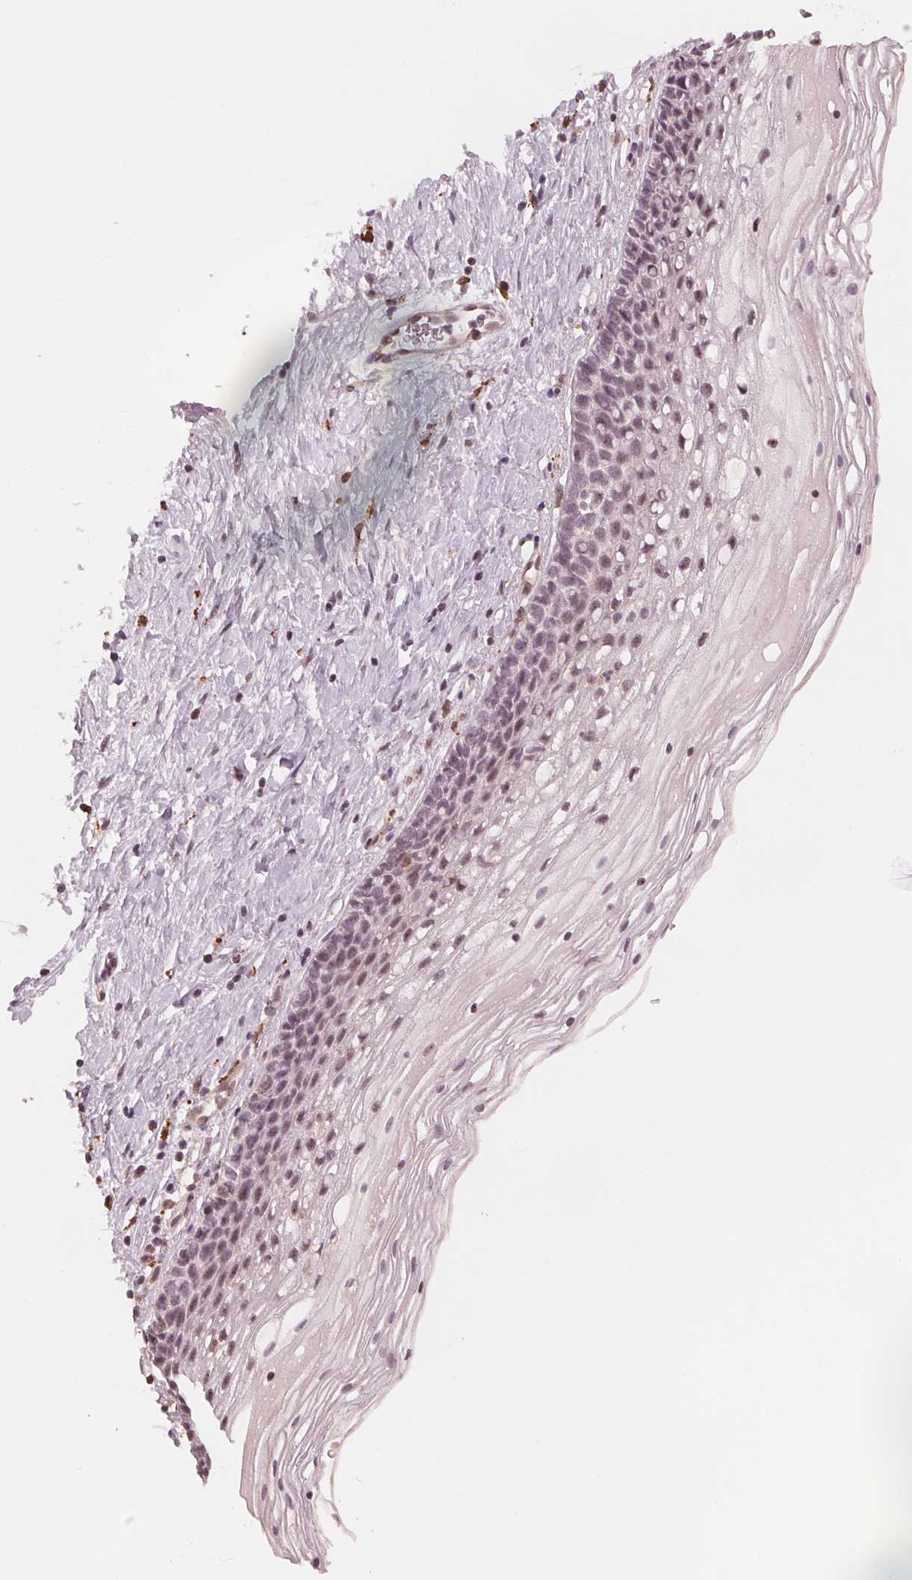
{"staining": {"intensity": "negative", "quantity": "none", "location": "none"}, "tissue": "cervix", "cell_type": "Glandular cells", "image_type": "normal", "snomed": [{"axis": "morphology", "description": "Normal tissue, NOS"}, {"axis": "topography", "description": "Cervix"}], "caption": "Immunohistochemical staining of unremarkable human cervix displays no significant staining in glandular cells.", "gene": "IL9R", "patient": {"sex": "female", "age": 34}}